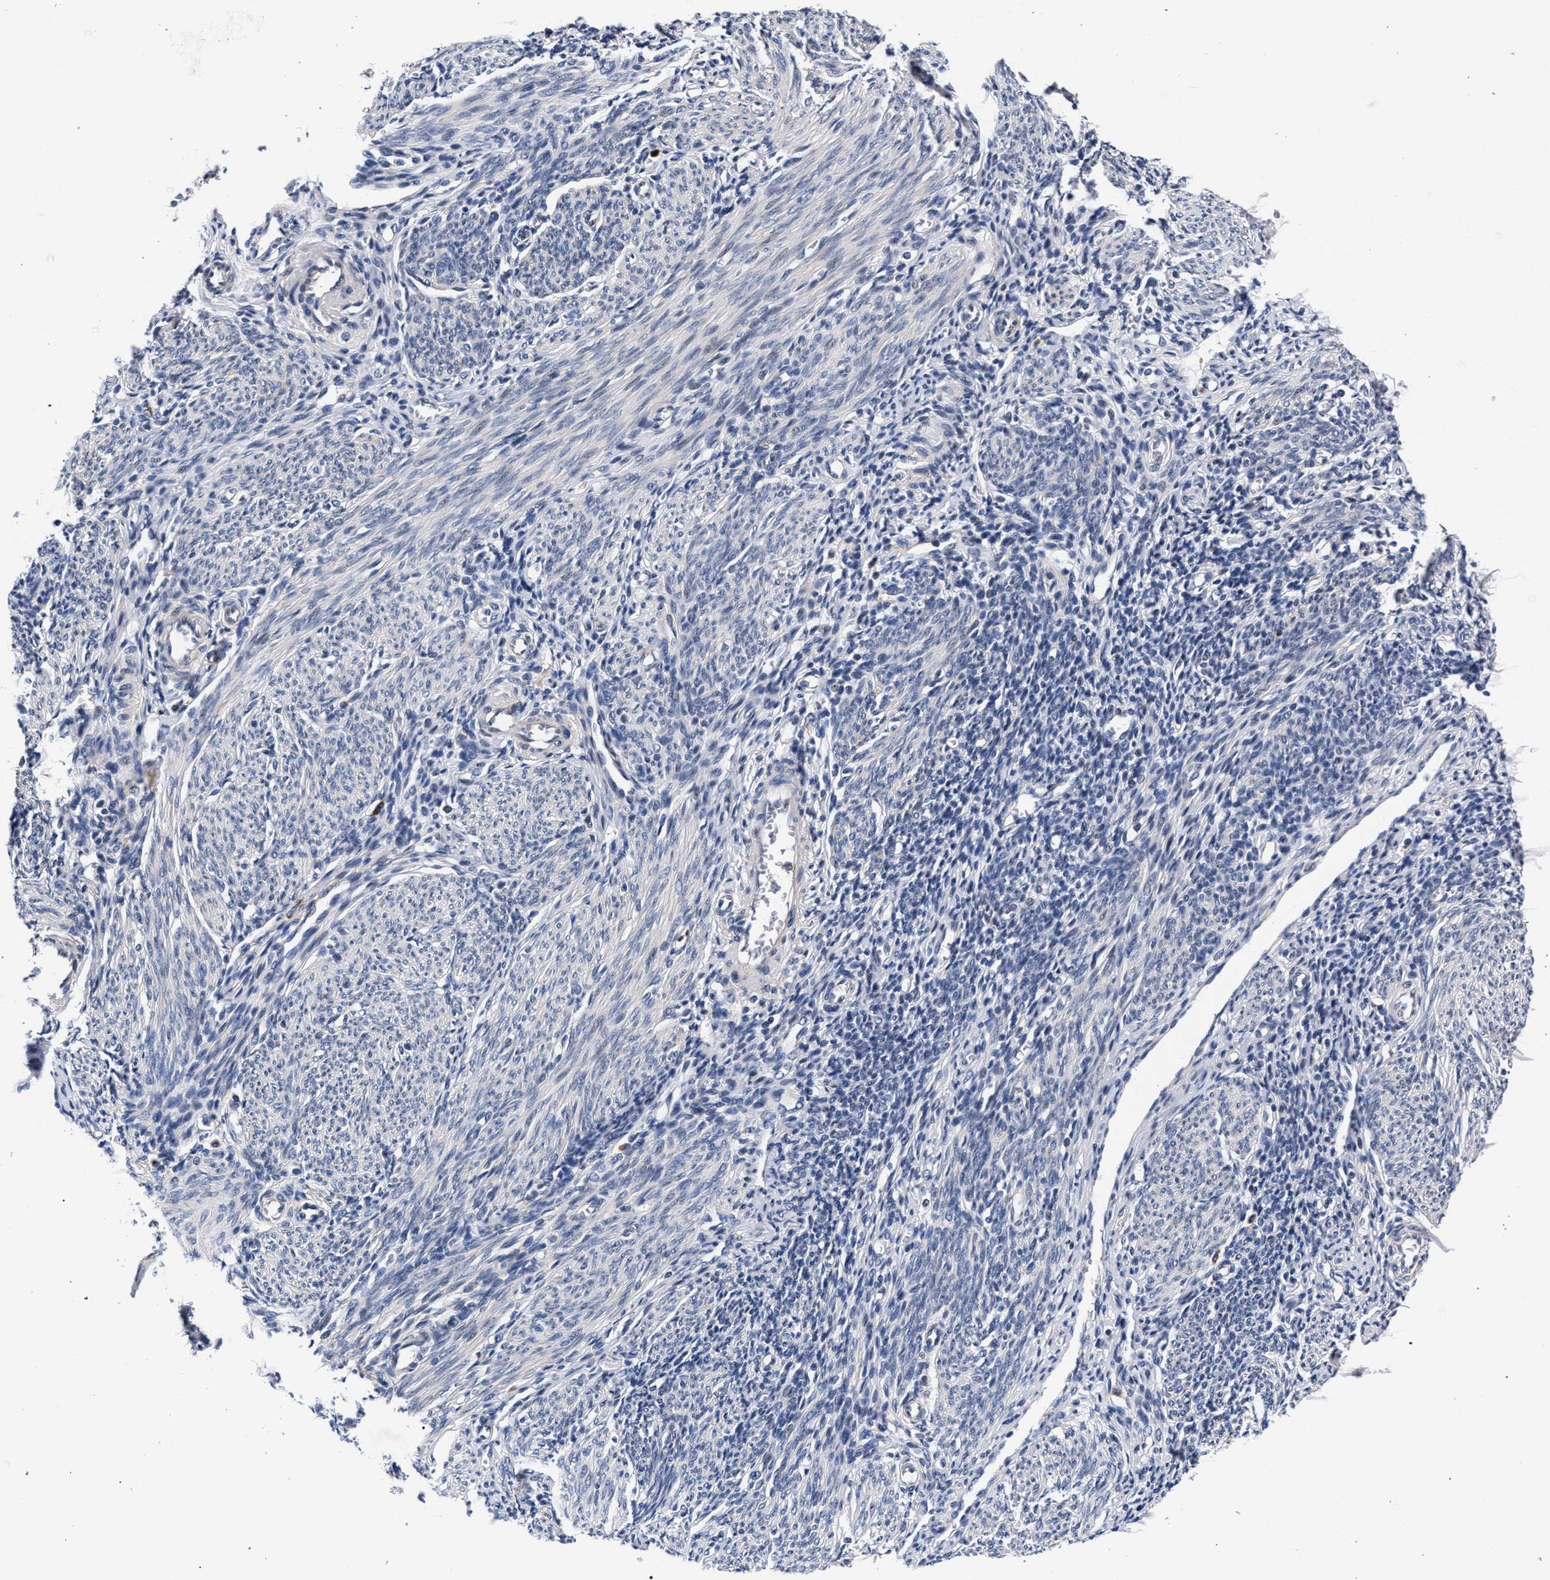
{"staining": {"intensity": "negative", "quantity": "none", "location": "none"}, "tissue": "endometrium", "cell_type": "Cells in endometrial stroma", "image_type": "normal", "snomed": [{"axis": "morphology", "description": "Normal tissue, NOS"}, {"axis": "morphology", "description": "Adenocarcinoma, NOS"}, {"axis": "topography", "description": "Endometrium"}], "caption": "The image demonstrates no staining of cells in endometrial stroma in normal endometrium. (DAB (3,3'-diaminobenzidine) immunohistochemistry with hematoxylin counter stain).", "gene": "ZNF462", "patient": {"sex": "female", "age": 57}}